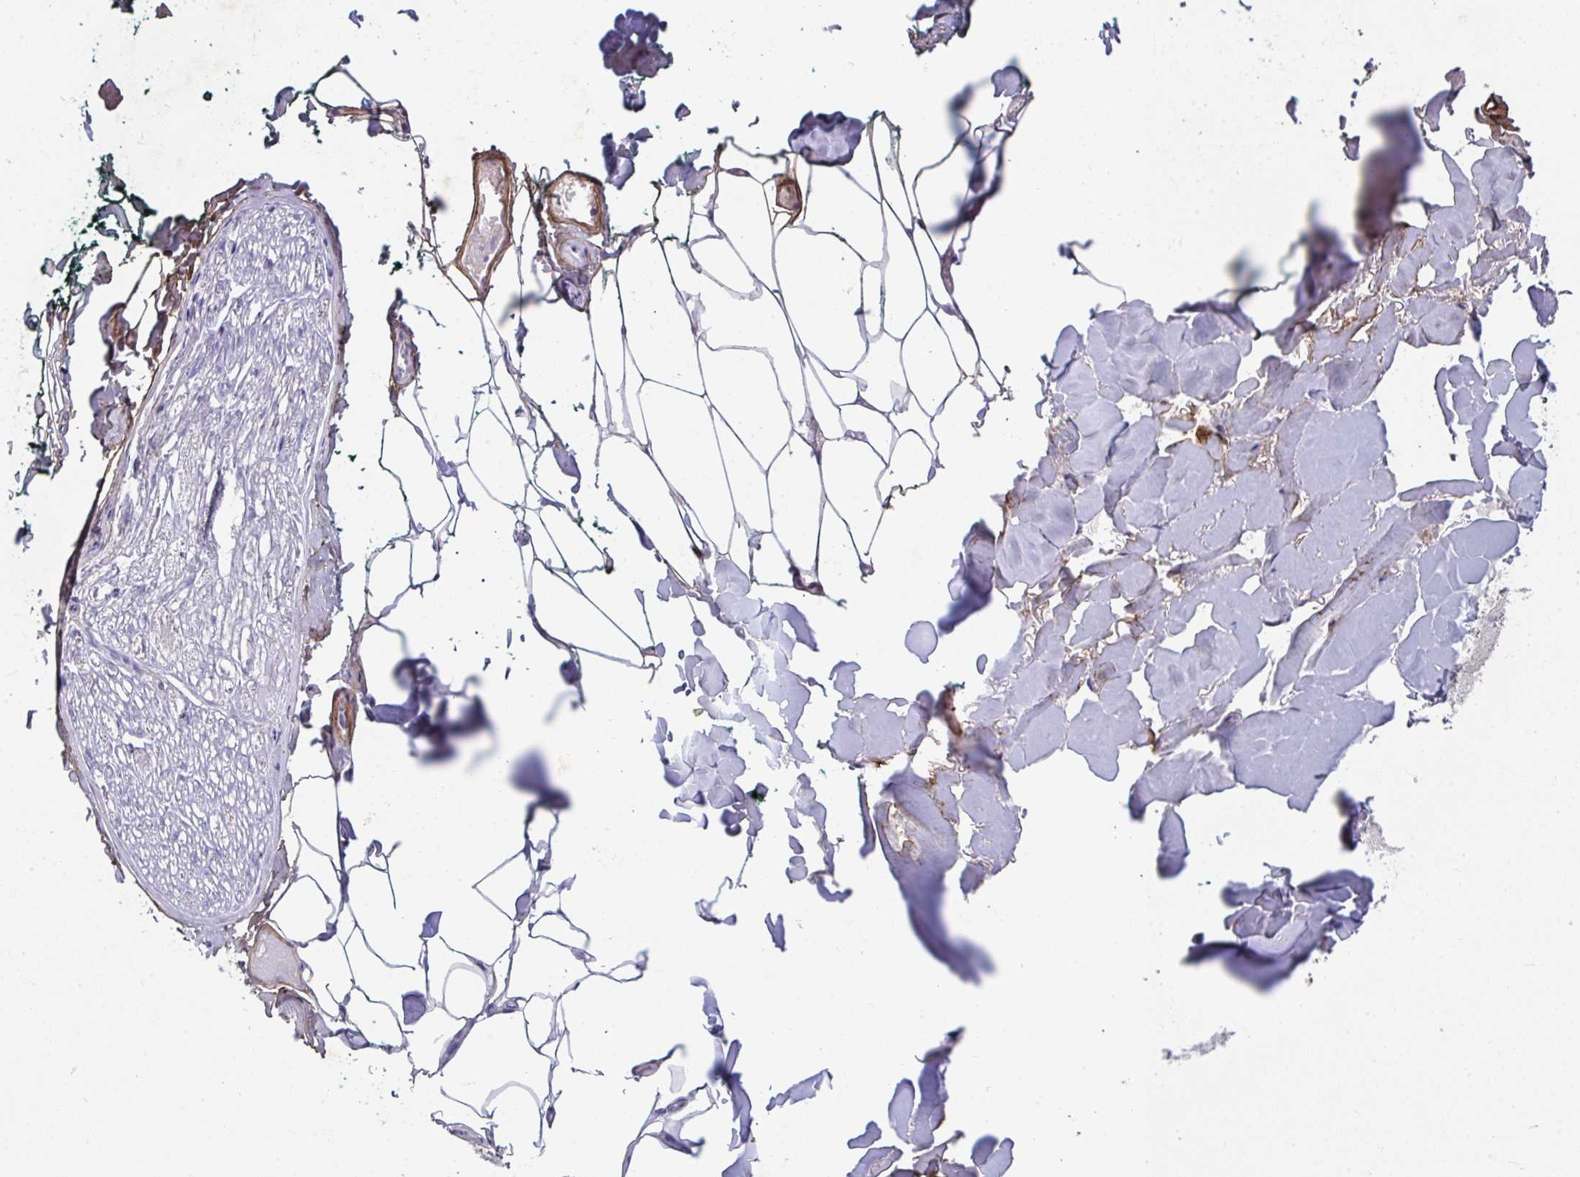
{"staining": {"intensity": "negative", "quantity": "none", "location": "none"}, "tissue": "adipose tissue", "cell_type": "Adipocytes", "image_type": "normal", "snomed": [{"axis": "morphology", "description": "Normal tissue, NOS"}, {"axis": "topography", "description": "Skin"}, {"axis": "topography", "description": "Peripheral nerve tissue"}], "caption": "This is an immunohistochemistry (IHC) histopathology image of benign human adipose tissue. There is no positivity in adipocytes.", "gene": "LHFPL6", "patient": {"sex": "female", "age": 45}}